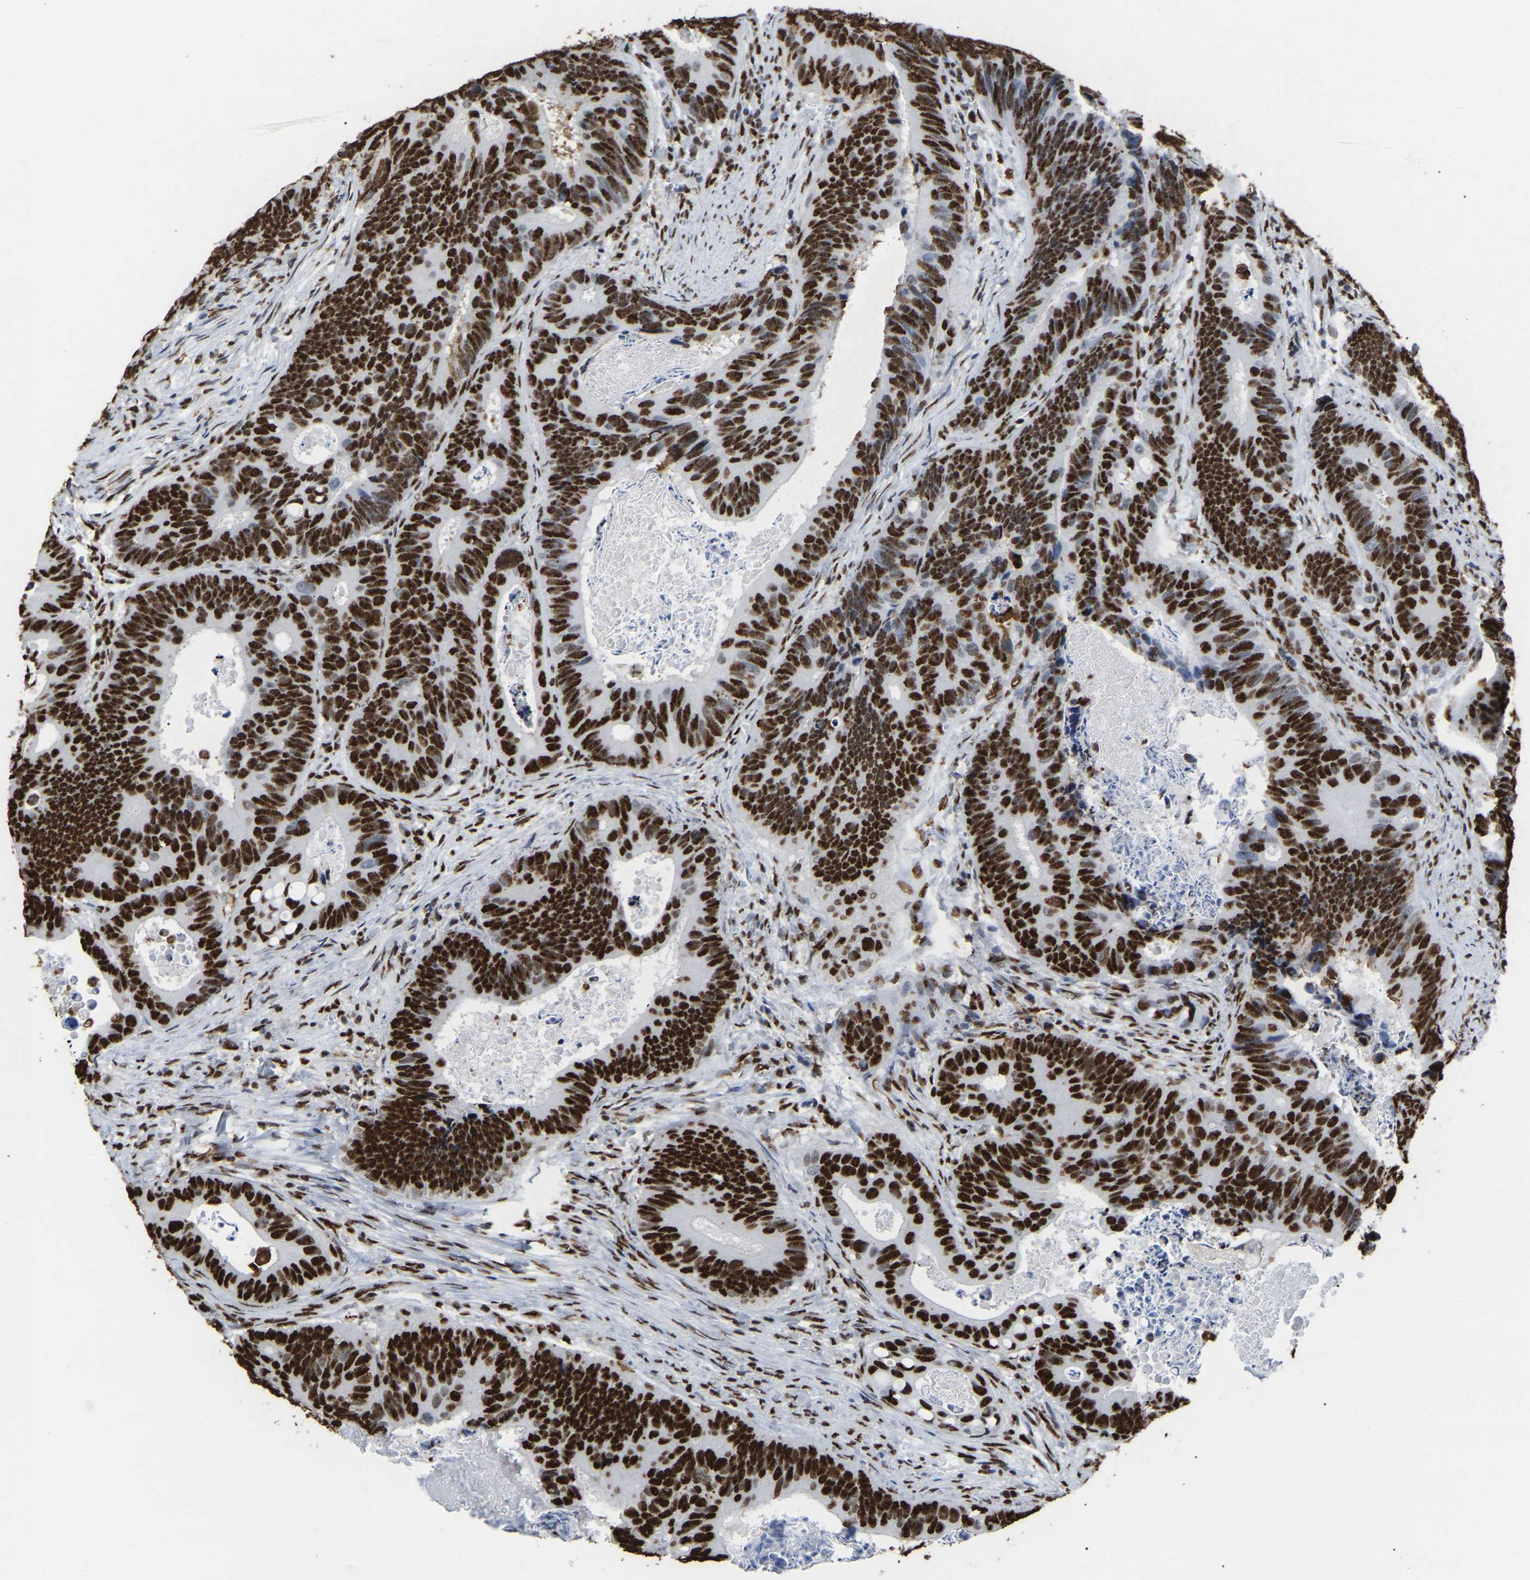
{"staining": {"intensity": "strong", "quantity": ">75%", "location": "nuclear"}, "tissue": "colorectal cancer", "cell_type": "Tumor cells", "image_type": "cancer", "snomed": [{"axis": "morphology", "description": "Inflammation, NOS"}, {"axis": "morphology", "description": "Adenocarcinoma, NOS"}, {"axis": "topography", "description": "Colon"}], "caption": "The micrograph shows staining of colorectal cancer, revealing strong nuclear protein expression (brown color) within tumor cells.", "gene": "RBL2", "patient": {"sex": "male", "age": 72}}